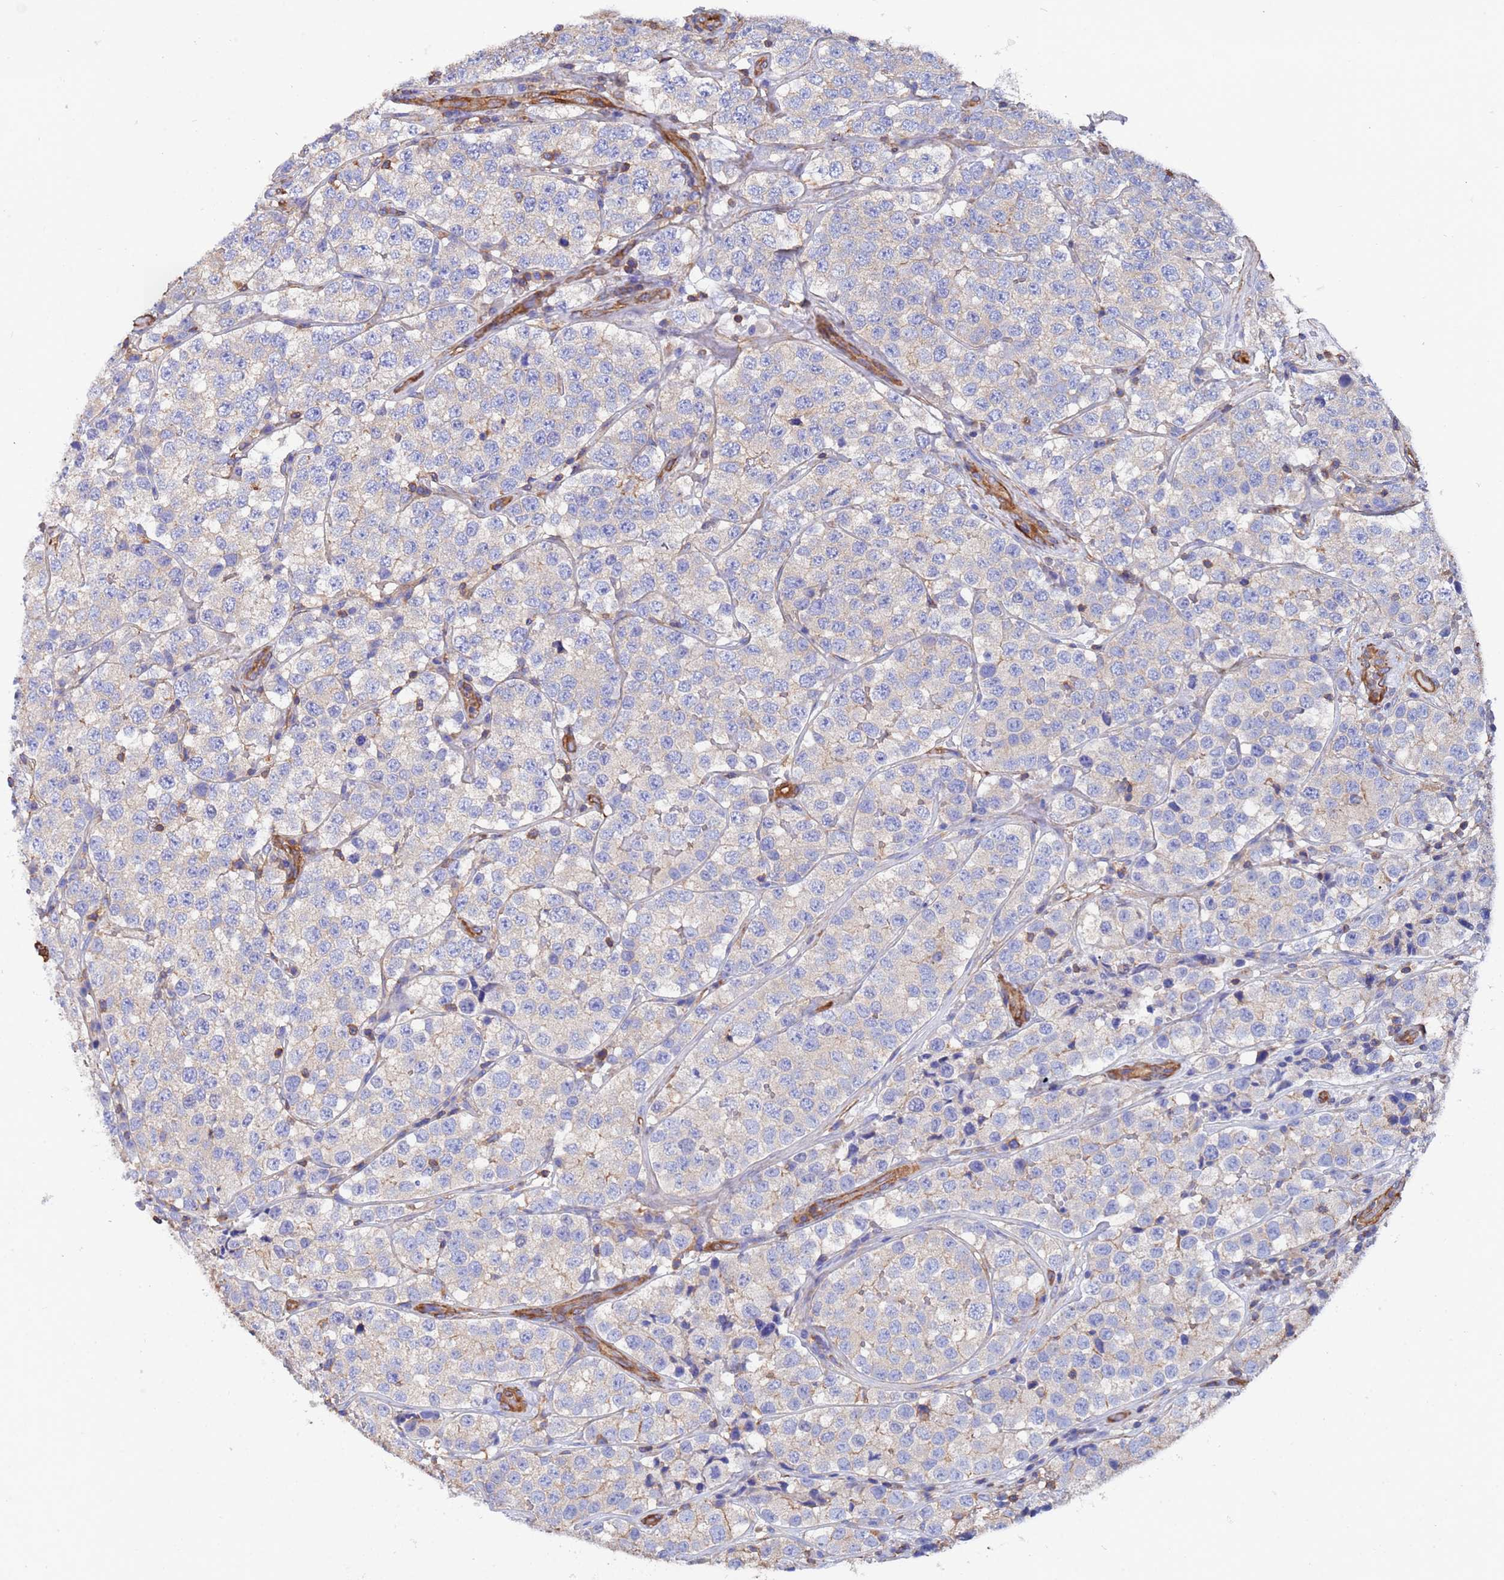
{"staining": {"intensity": "negative", "quantity": "none", "location": "none"}, "tissue": "testis cancer", "cell_type": "Tumor cells", "image_type": "cancer", "snomed": [{"axis": "morphology", "description": "Seminoma, NOS"}, {"axis": "topography", "description": "Testis"}], "caption": "A photomicrograph of testis cancer stained for a protein reveals no brown staining in tumor cells.", "gene": "MYL12A", "patient": {"sex": "male", "age": 34}}